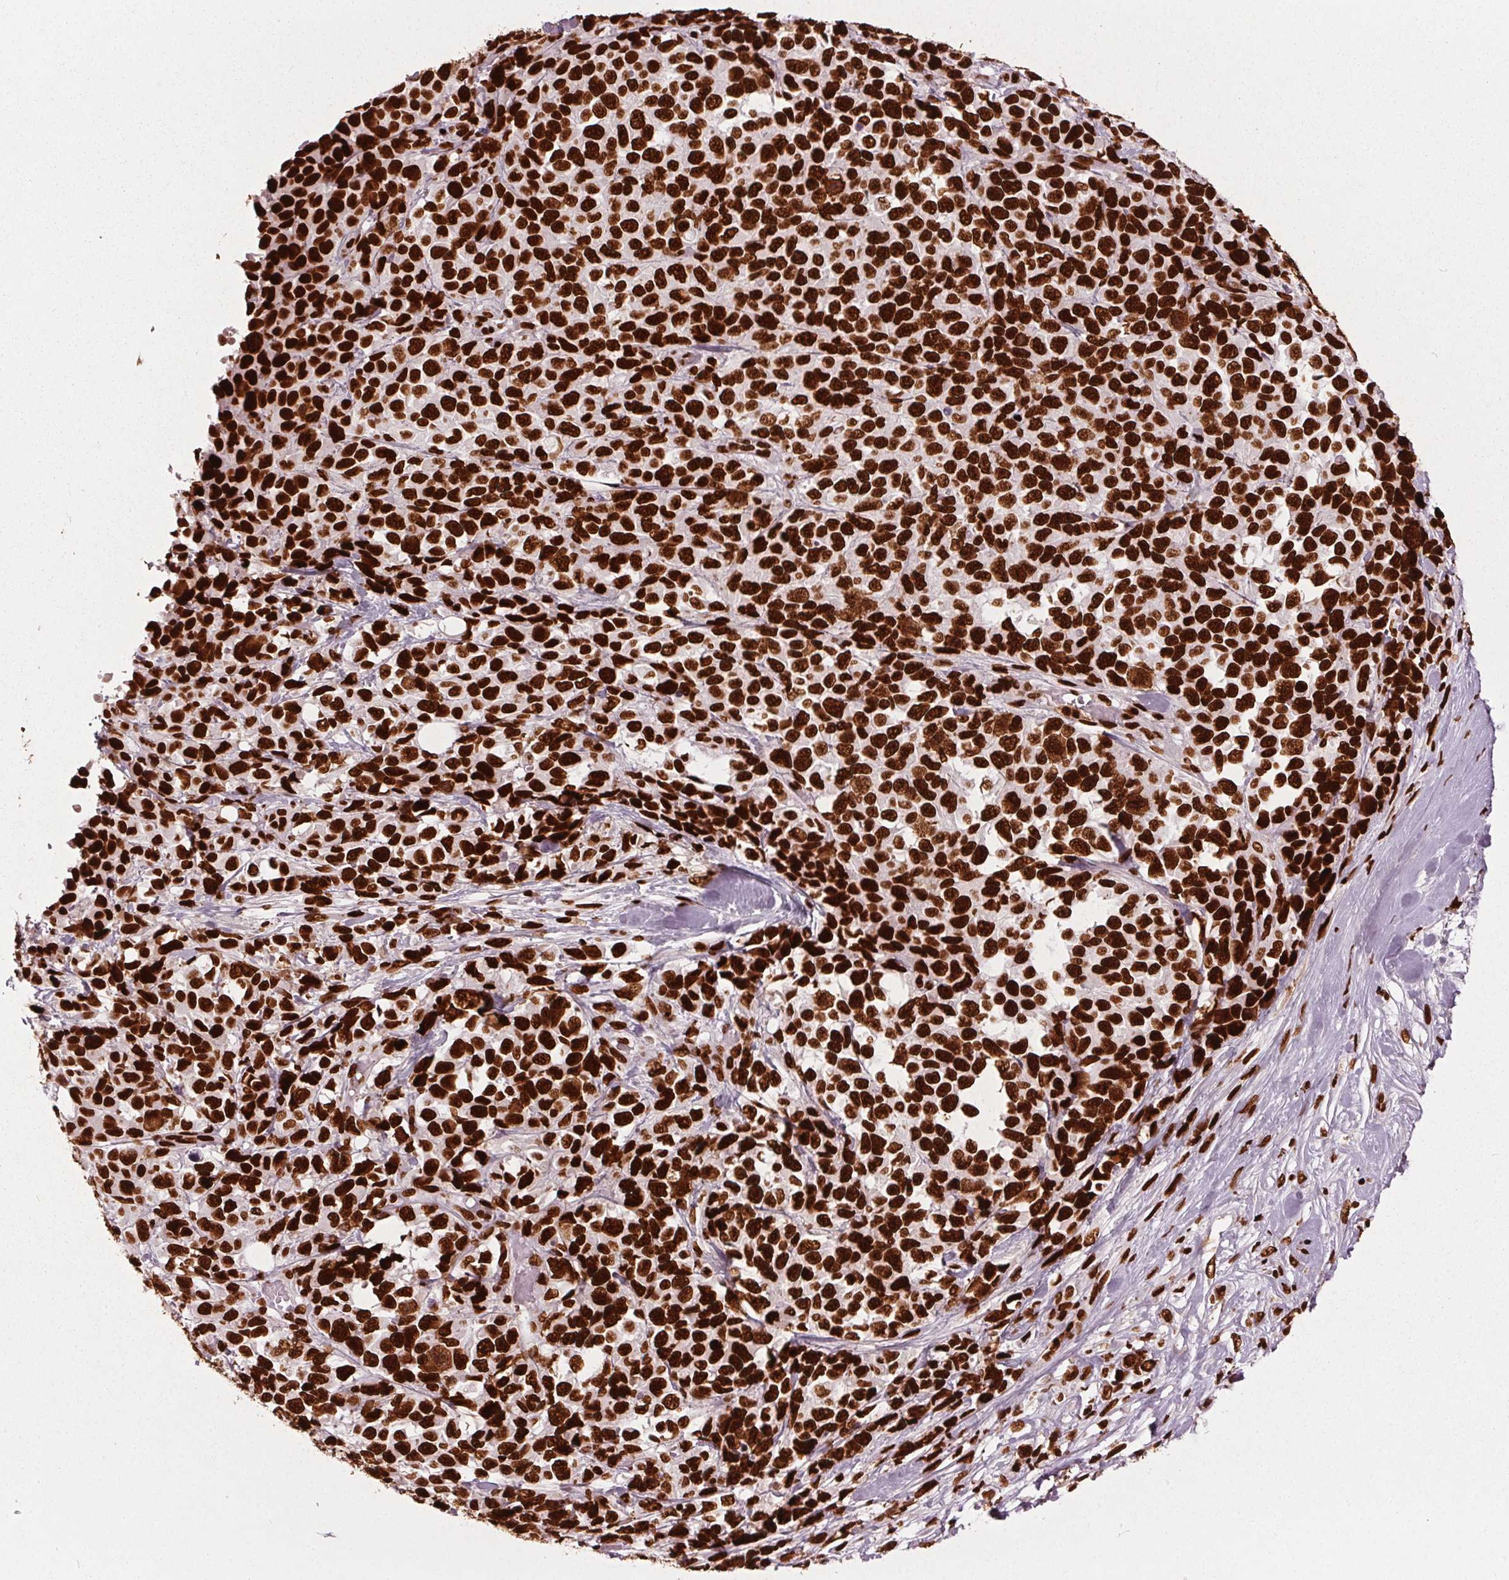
{"staining": {"intensity": "strong", "quantity": ">75%", "location": "nuclear"}, "tissue": "melanoma", "cell_type": "Tumor cells", "image_type": "cancer", "snomed": [{"axis": "morphology", "description": "Malignant melanoma, Metastatic site"}, {"axis": "topography", "description": "Skin"}], "caption": "This image demonstrates melanoma stained with immunohistochemistry to label a protein in brown. The nuclear of tumor cells show strong positivity for the protein. Nuclei are counter-stained blue.", "gene": "BRD4", "patient": {"sex": "male", "age": 84}}